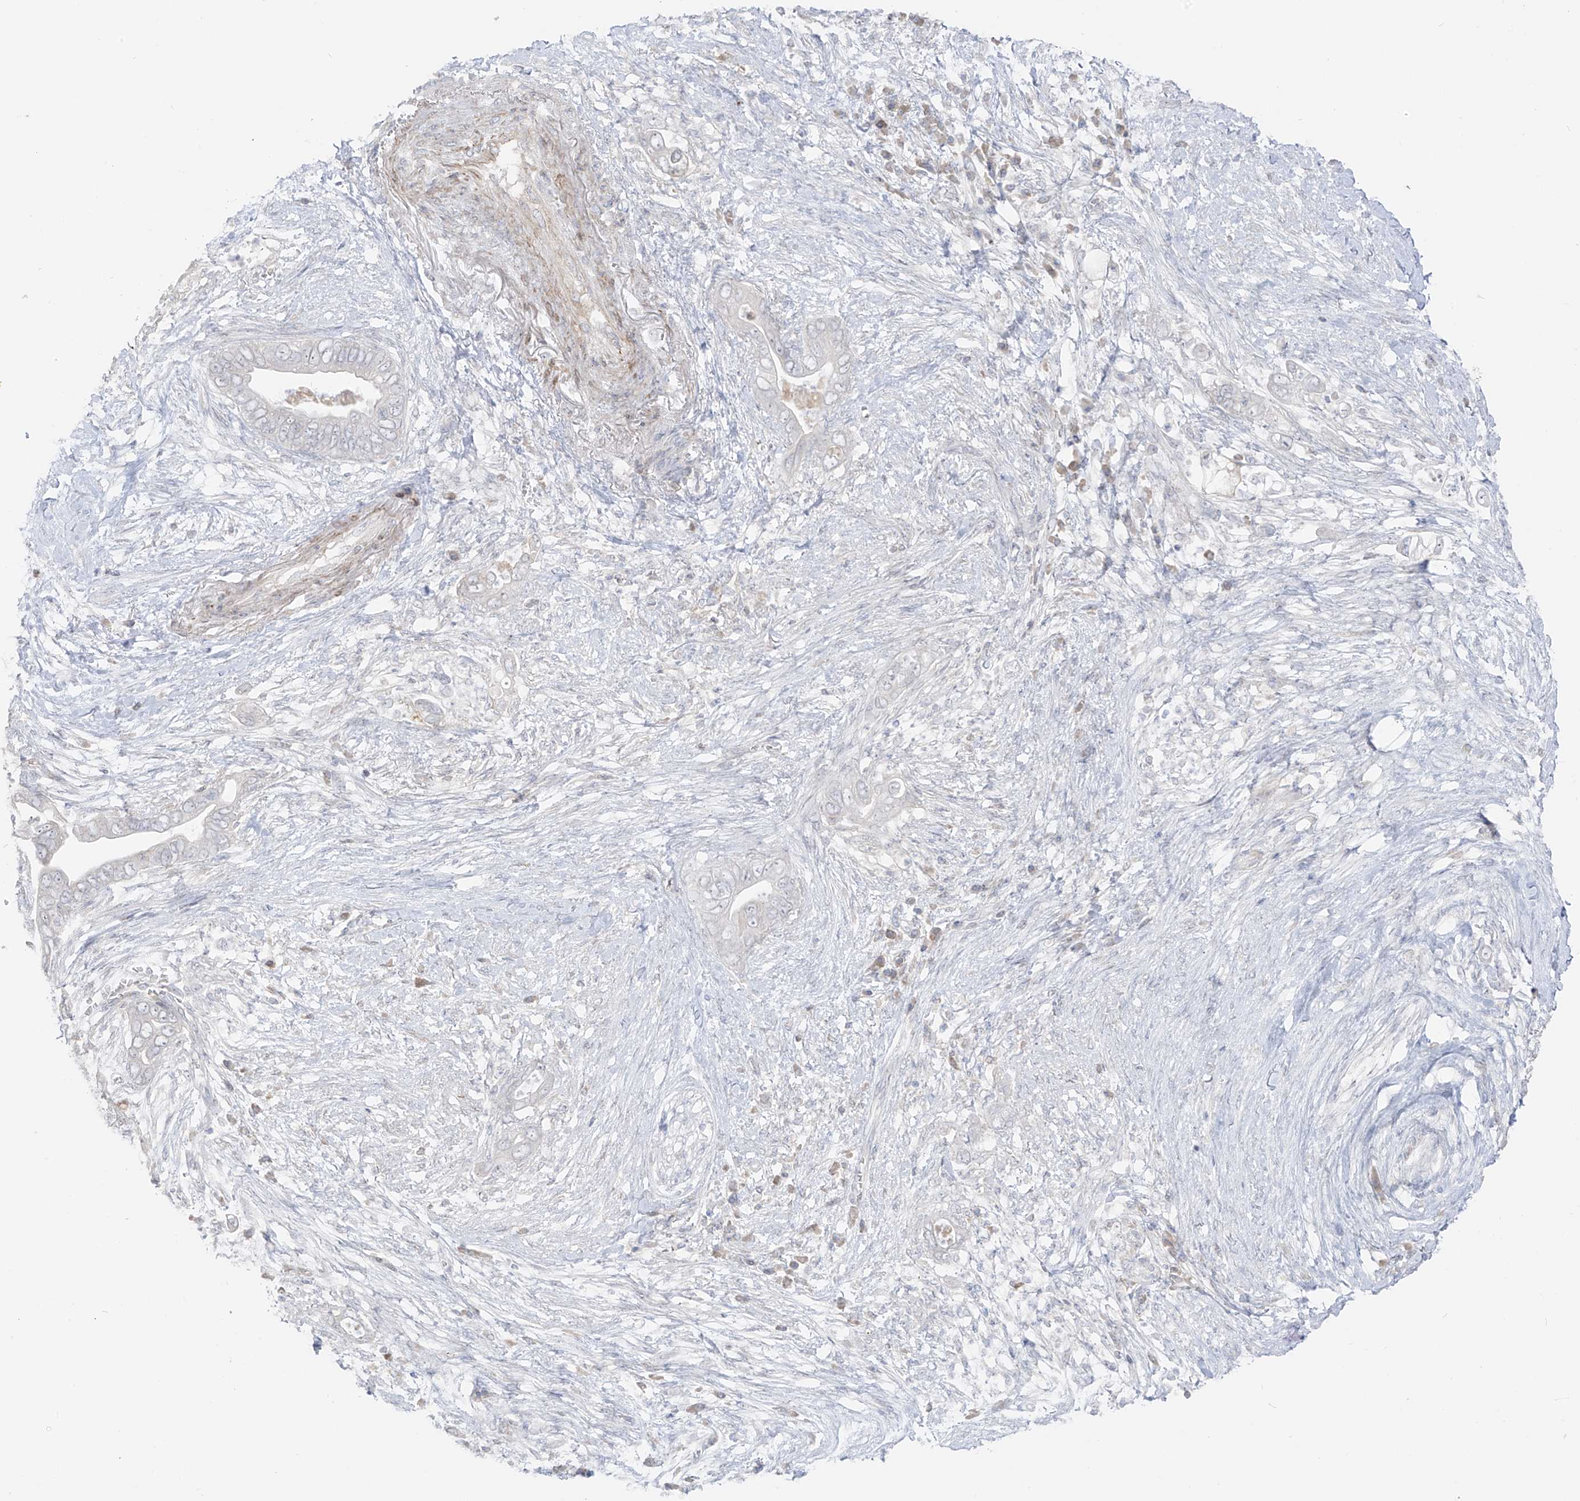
{"staining": {"intensity": "negative", "quantity": "none", "location": "none"}, "tissue": "pancreatic cancer", "cell_type": "Tumor cells", "image_type": "cancer", "snomed": [{"axis": "morphology", "description": "Adenocarcinoma, NOS"}, {"axis": "topography", "description": "Pancreas"}], "caption": "Immunohistochemistry photomicrograph of pancreatic cancer (adenocarcinoma) stained for a protein (brown), which shows no expression in tumor cells. (DAB immunohistochemistry (IHC), high magnification).", "gene": "C11orf87", "patient": {"sex": "male", "age": 75}}